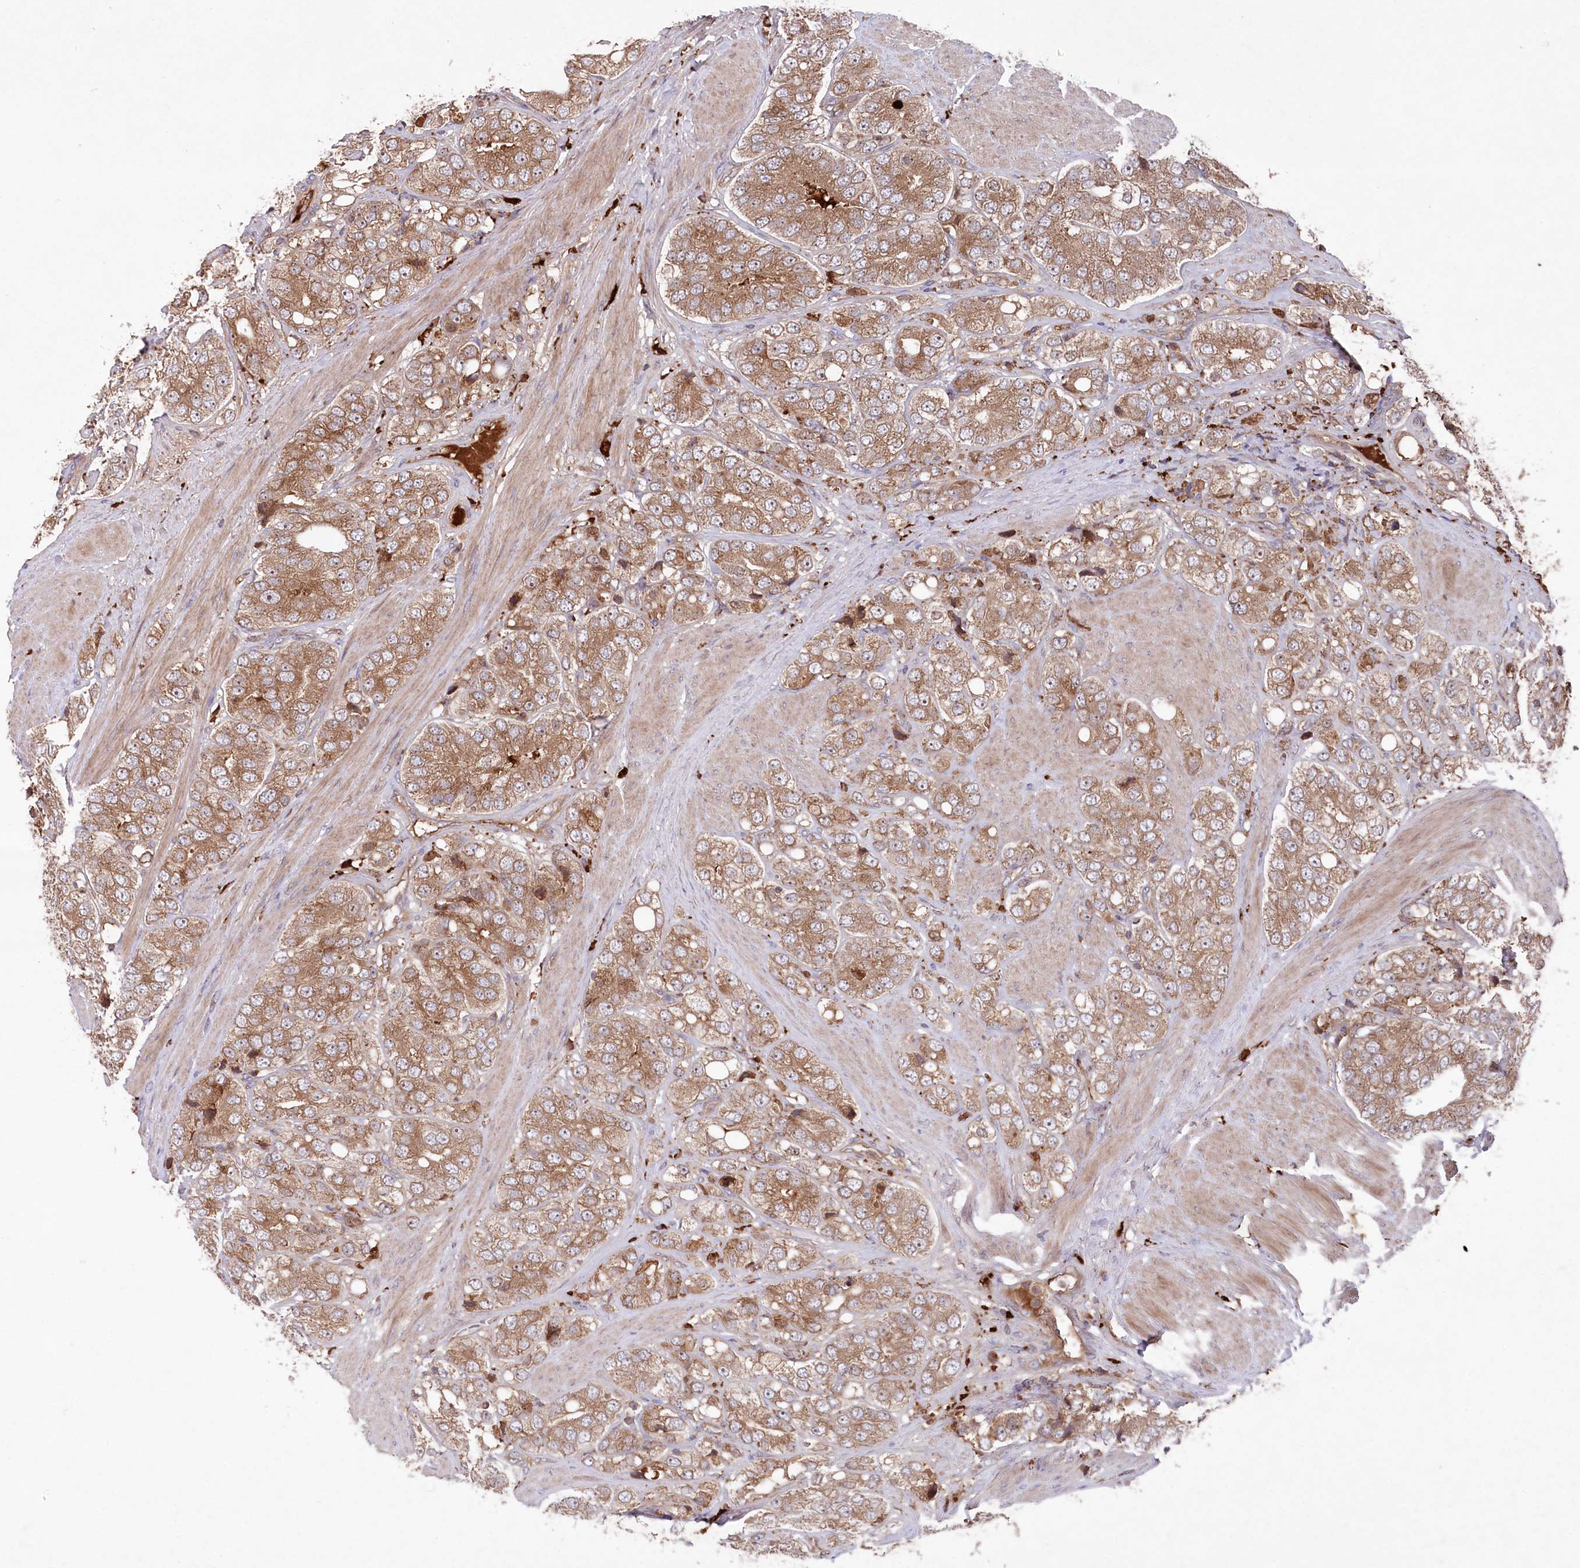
{"staining": {"intensity": "moderate", "quantity": ">75%", "location": "cytoplasmic/membranous"}, "tissue": "prostate cancer", "cell_type": "Tumor cells", "image_type": "cancer", "snomed": [{"axis": "morphology", "description": "Adenocarcinoma, High grade"}, {"axis": "topography", "description": "Prostate"}], "caption": "This image displays immunohistochemistry (IHC) staining of human adenocarcinoma (high-grade) (prostate), with medium moderate cytoplasmic/membranous positivity in about >75% of tumor cells.", "gene": "PPP1R21", "patient": {"sex": "male", "age": 50}}